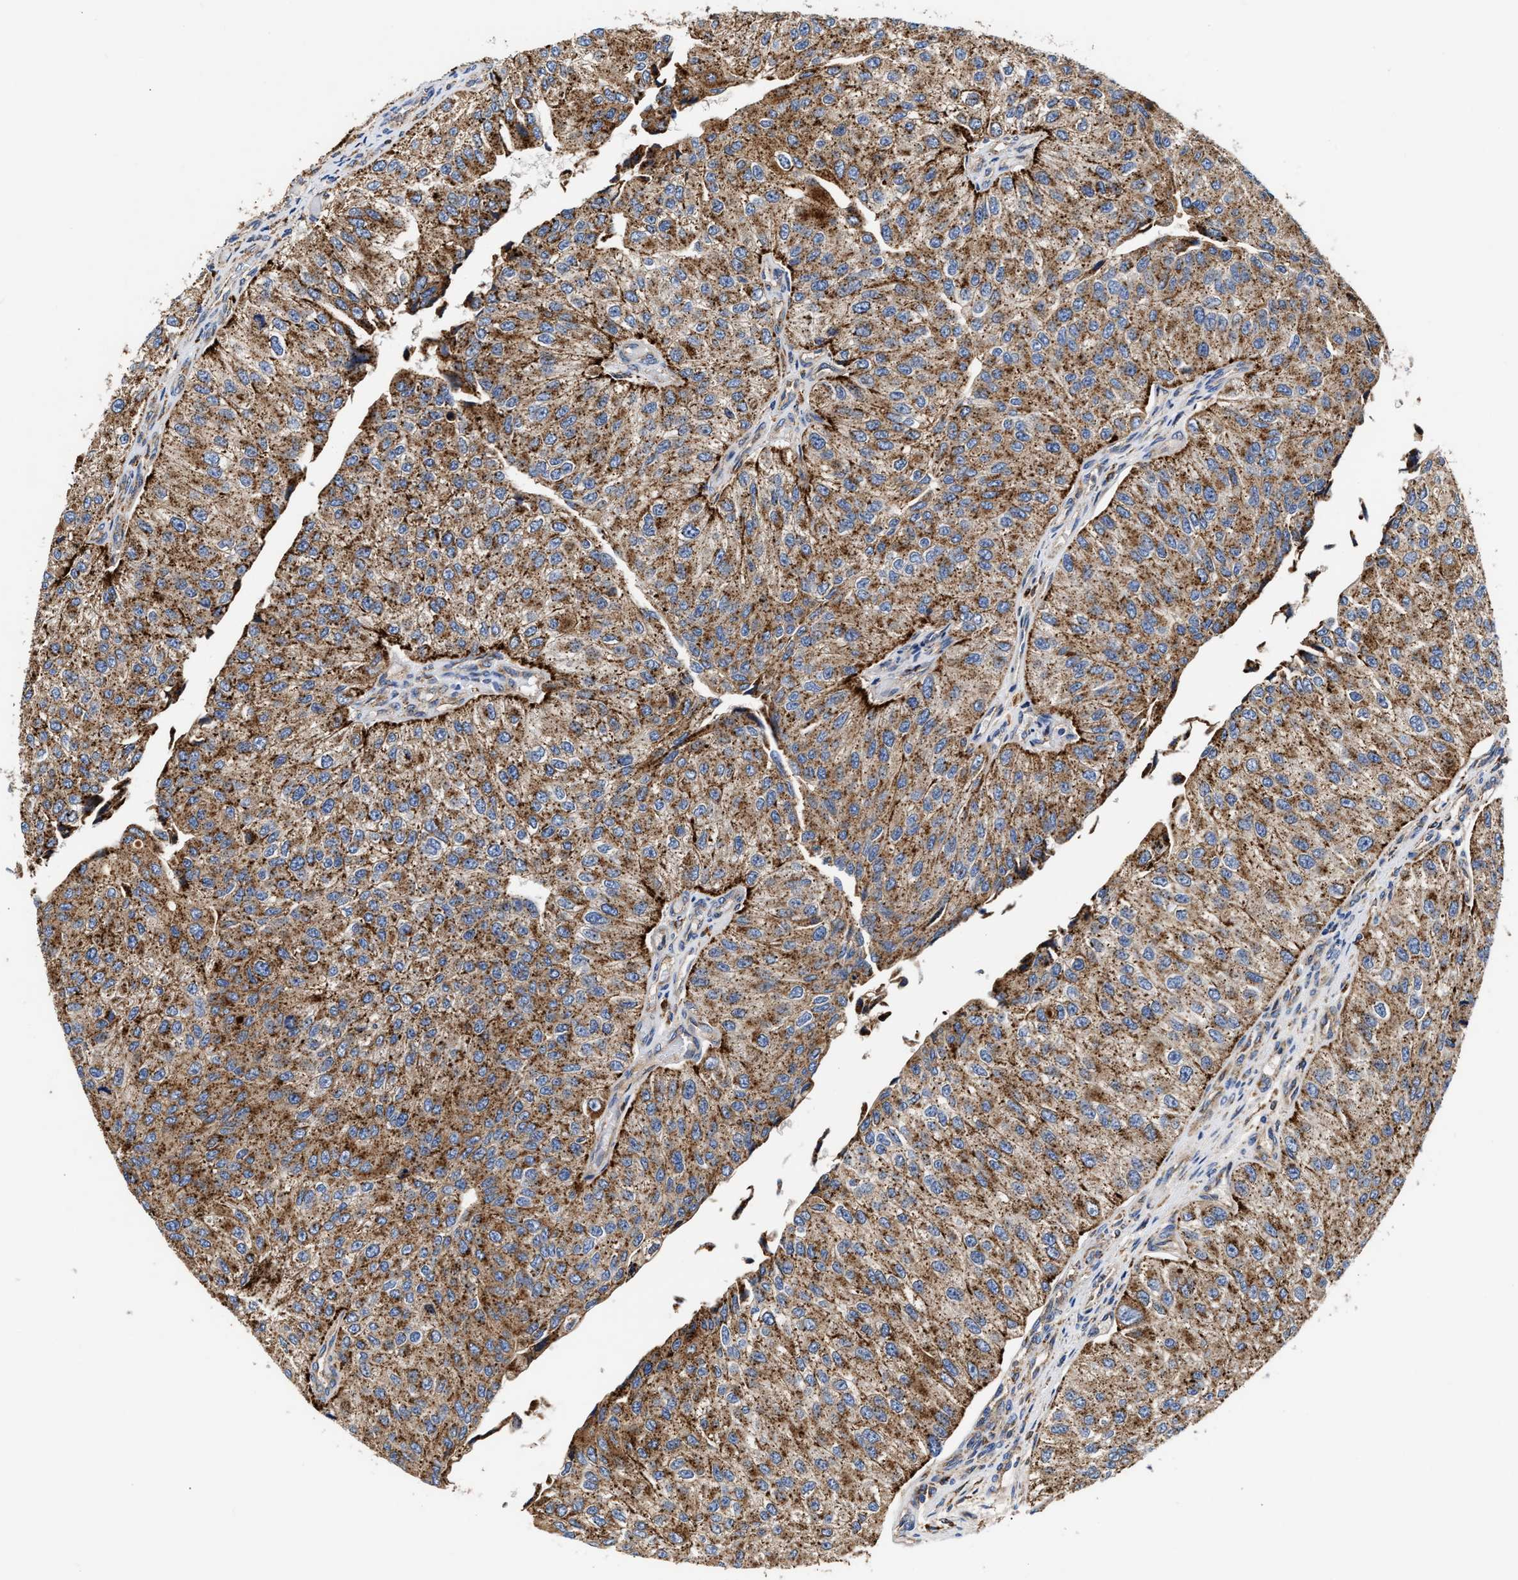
{"staining": {"intensity": "moderate", "quantity": ">75%", "location": "cytoplasmic/membranous"}, "tissue": "urothelial cancer", "cell_type": "Tumor cells", "image_type": "cancer", "snomed": [{"axis": "morphology", "description": "Urothelial carcinoma, High grade"}, {"axis": "topography", "description": "Kidney"}, {"axis": "topography", "description": "Urinary bladder"}], "caption": "Human urothelial cancer stained with a brown dye exhibits moderate cytoplasmic/membranous positive staining in approximately >75% of tumor cells.", "gene": "CCDC146", "patient": {"sex": "male", "age": 77}}